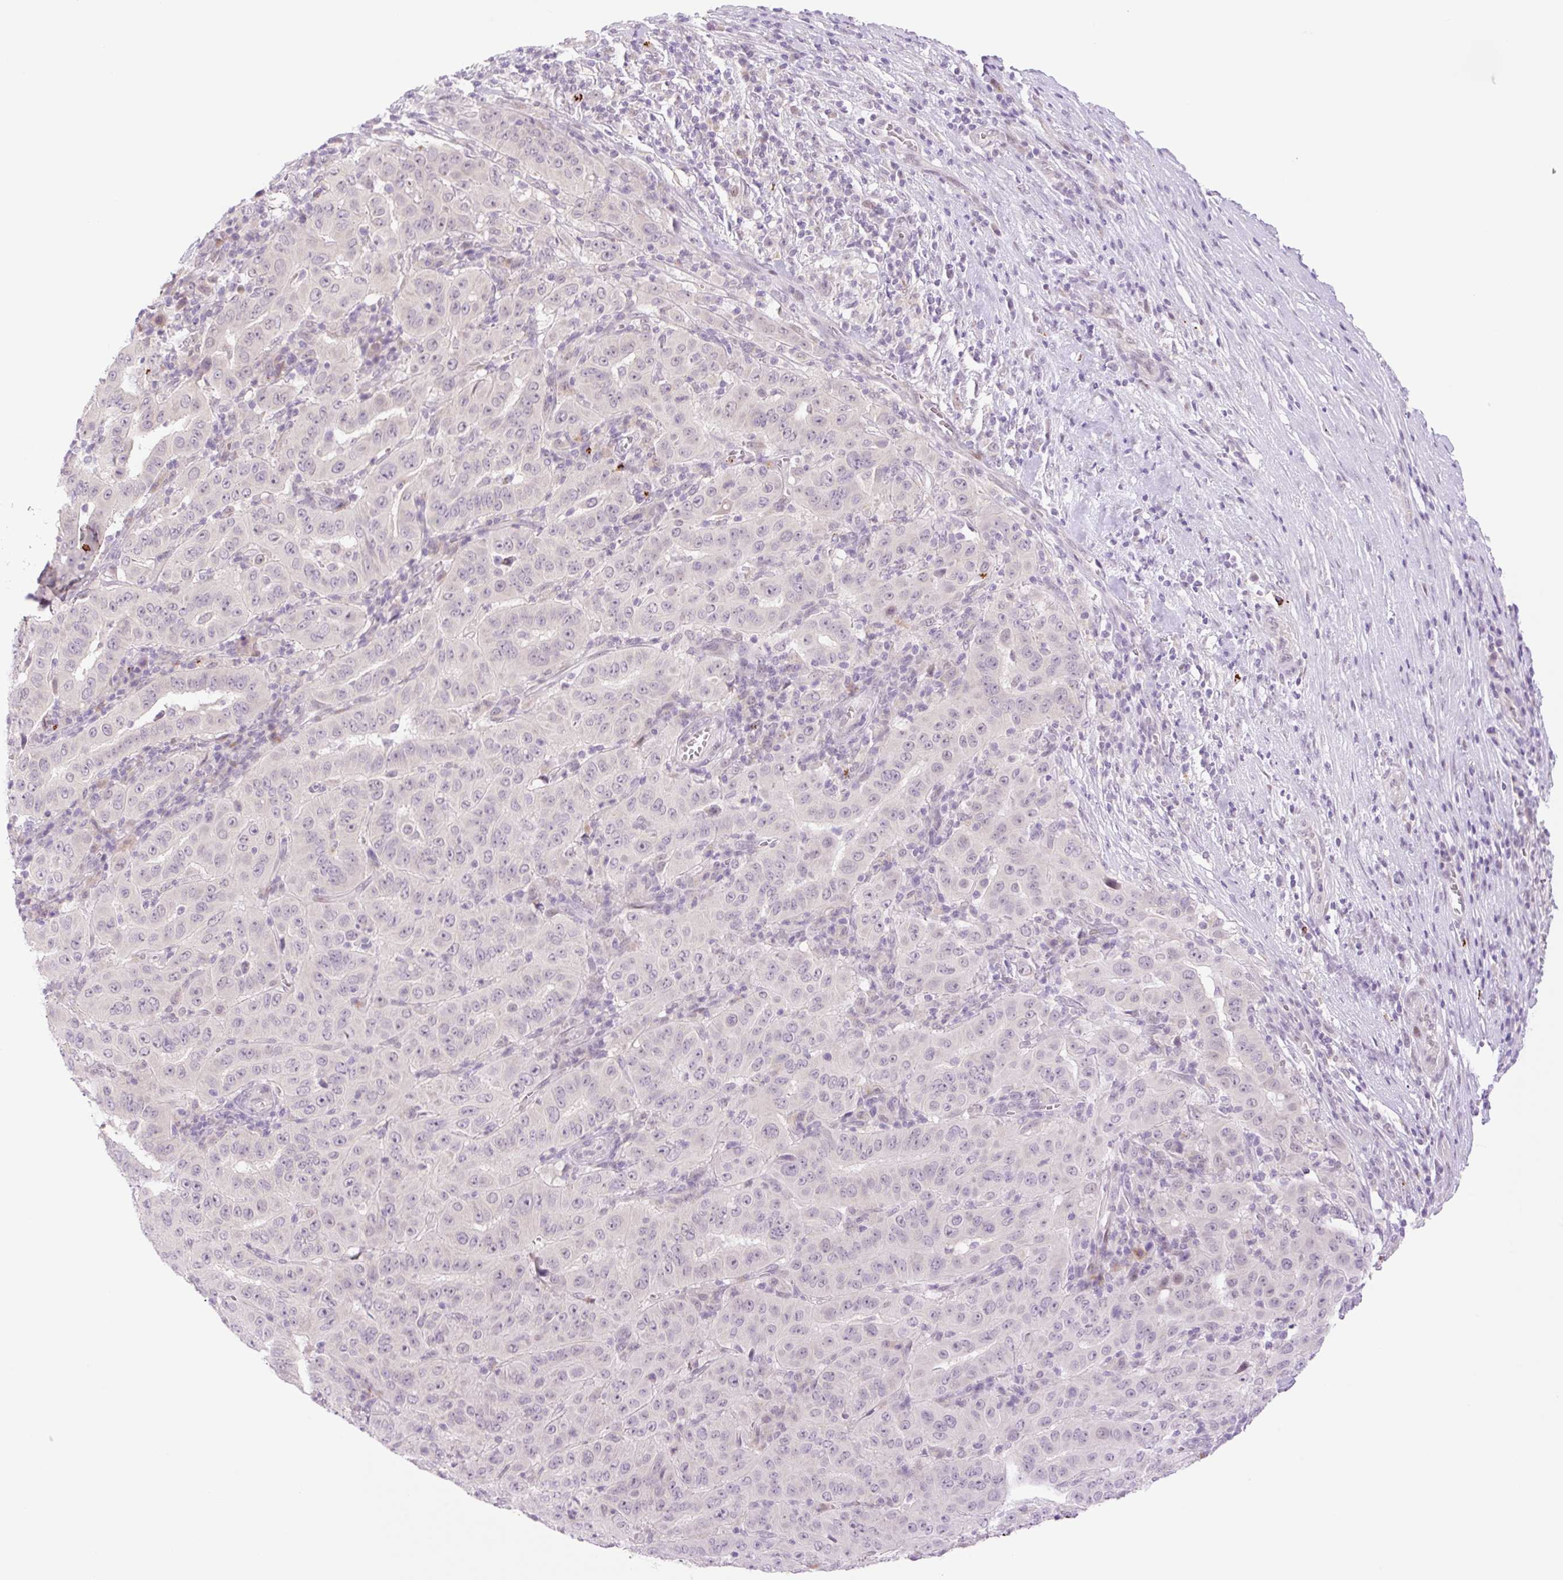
{"staining": {"intensity": "negative", "quantity": "none", "location": "none"}, "tissue": "pancreatic cancer", "cell_type": "Tumor cells", "image_type": "cancer", "snomed": [{"axis": "morphology", "description": "Adenocarcinoma, NOS"}, {"axis": "topography", "description": "Pancreas"}], "caption": "The image displays no staining of tumor cells in pancreatic adenocarcinoma.", "gene": "SPRYD4", "patient": {"sex": "male", "age": 63}}